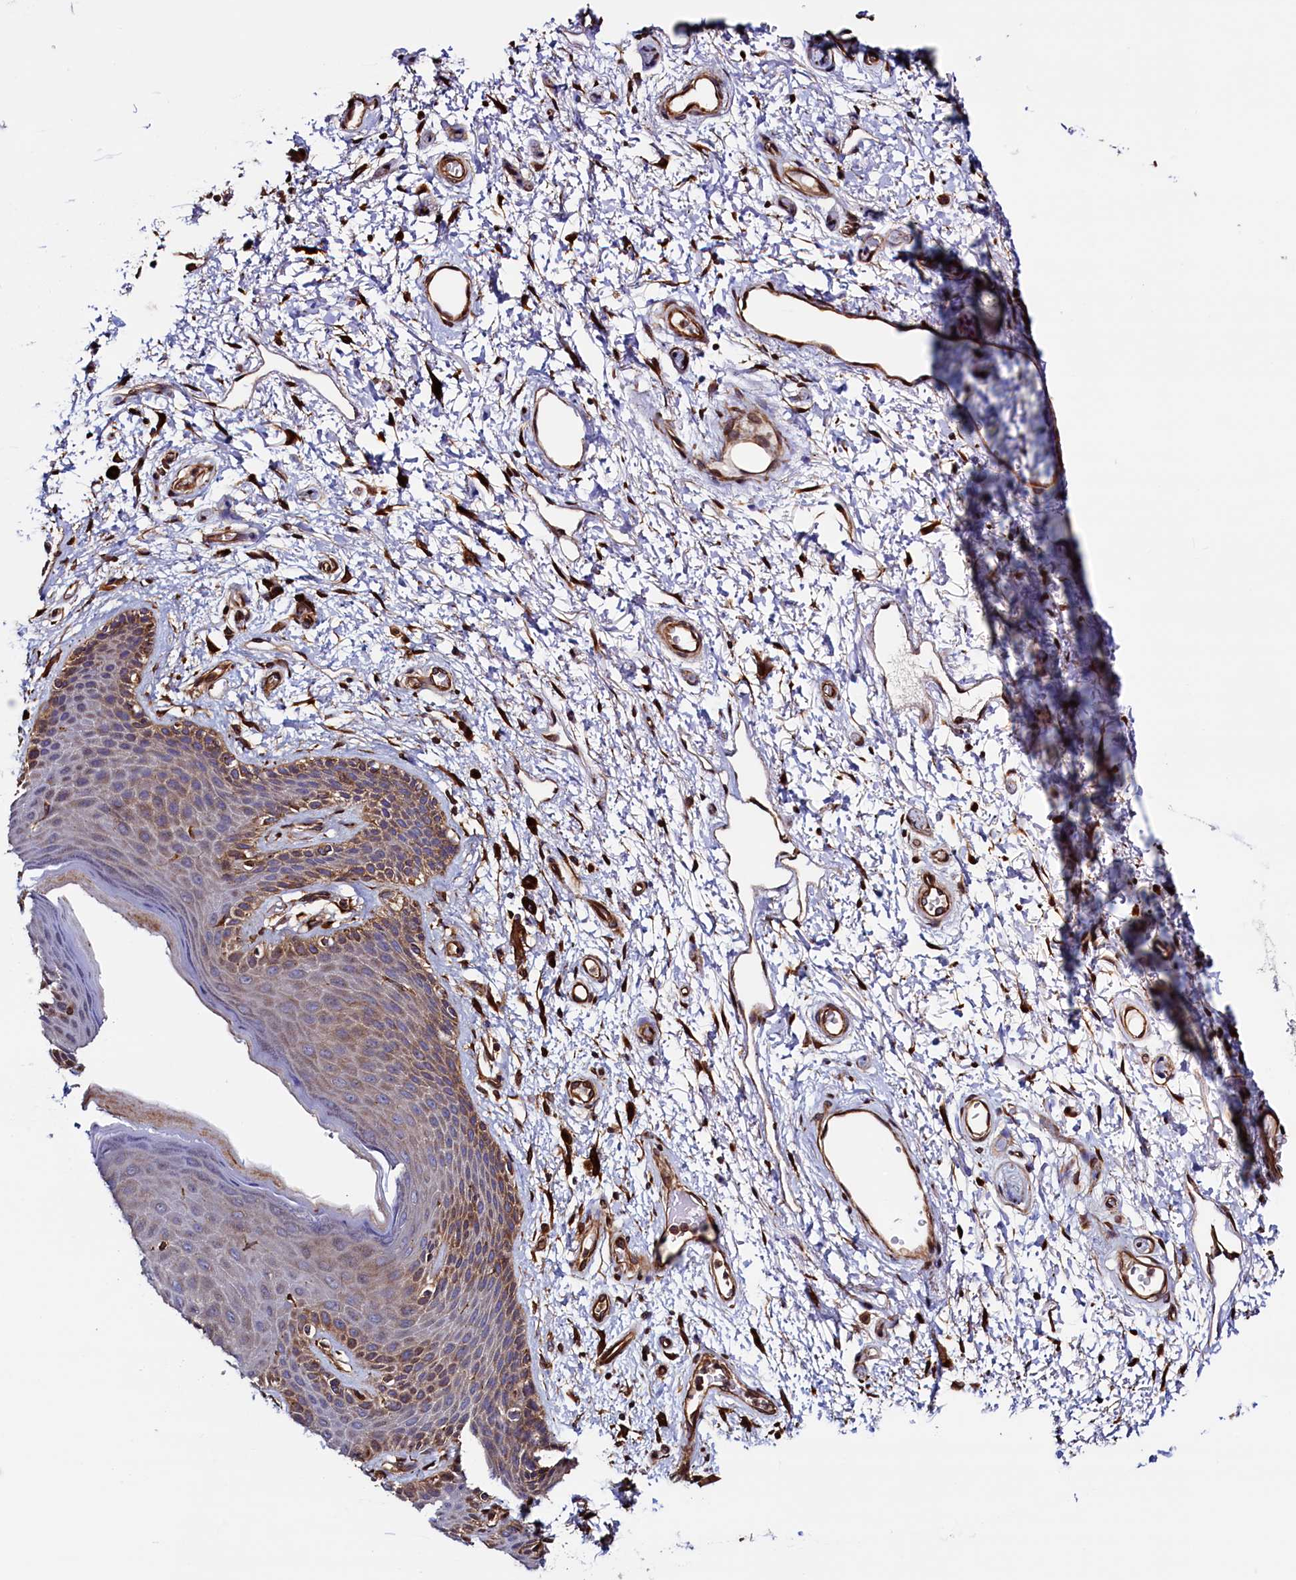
{"staining": {"intensity": "moderate", "quantity": "<25%", "location": "cytoplasmic/membranous"}, "tissue": "skin", "cell_type": "Epidermal cells", "image_type": "normal", "snomed": [{"axis": "morphology", "description": "Normal tissue, NOS"}, {"axis": "topography", "description": "Anal"}], "caption": "High-magnification brightfield microscopy of unremarkable skin stained with DAB (3,3'-diaminobenzidine) (brown) and counterstained with hematoxylin (blue). epidermal cells exhibit moderate cytoplasmic/membranous positivity is present in approximately<25% of cells.", "gene": "ATXN2L", "patient": {"sex": "female", "age": 46}}